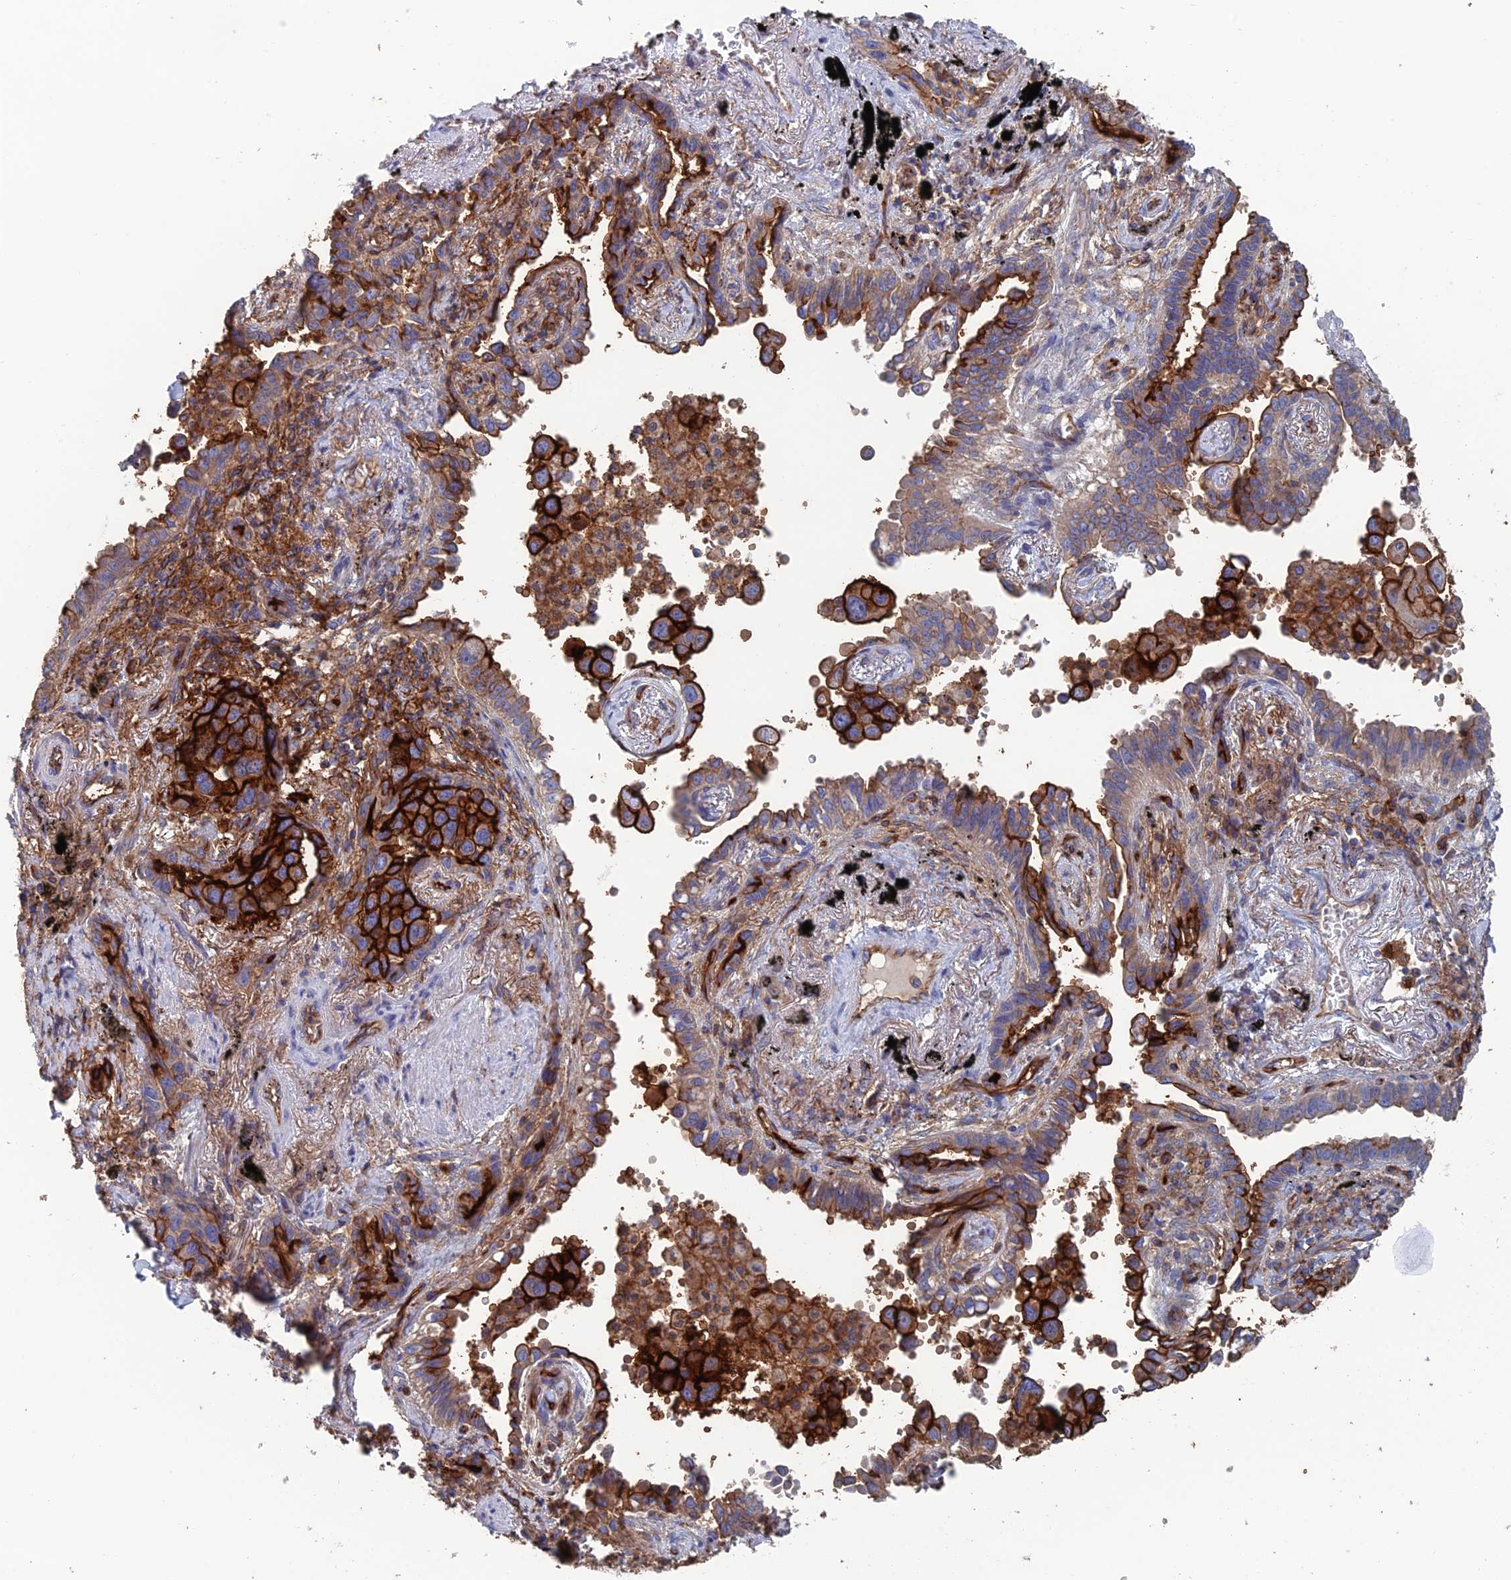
{"staining": {"intensity": "strong", "quantity": "25%-75%", "location": "cytoplasmic/membranous"}, "tissue": "lung cancer", "cell_type": "Tumor cells", "image_type": "cancer", "snomed": [{"axis": "morphology", "description": "Adenocarcinoma, NOS"}, {"axis": "topography", "description": "Lung"}], "caption": "High-magnification brightfield microscopy of lung cancer (adenocarcinoma) stained with DAB (3,3'-diaminobenzidine) (brown) and counterstained with hematoxylin (blue). tumor cells exhibit strong cytoplasmic/membranous positivity is appreciated in approximately25%-75% of cells.", "gene": "SNX11", "patient": {"sex": "male", "age": 67}}